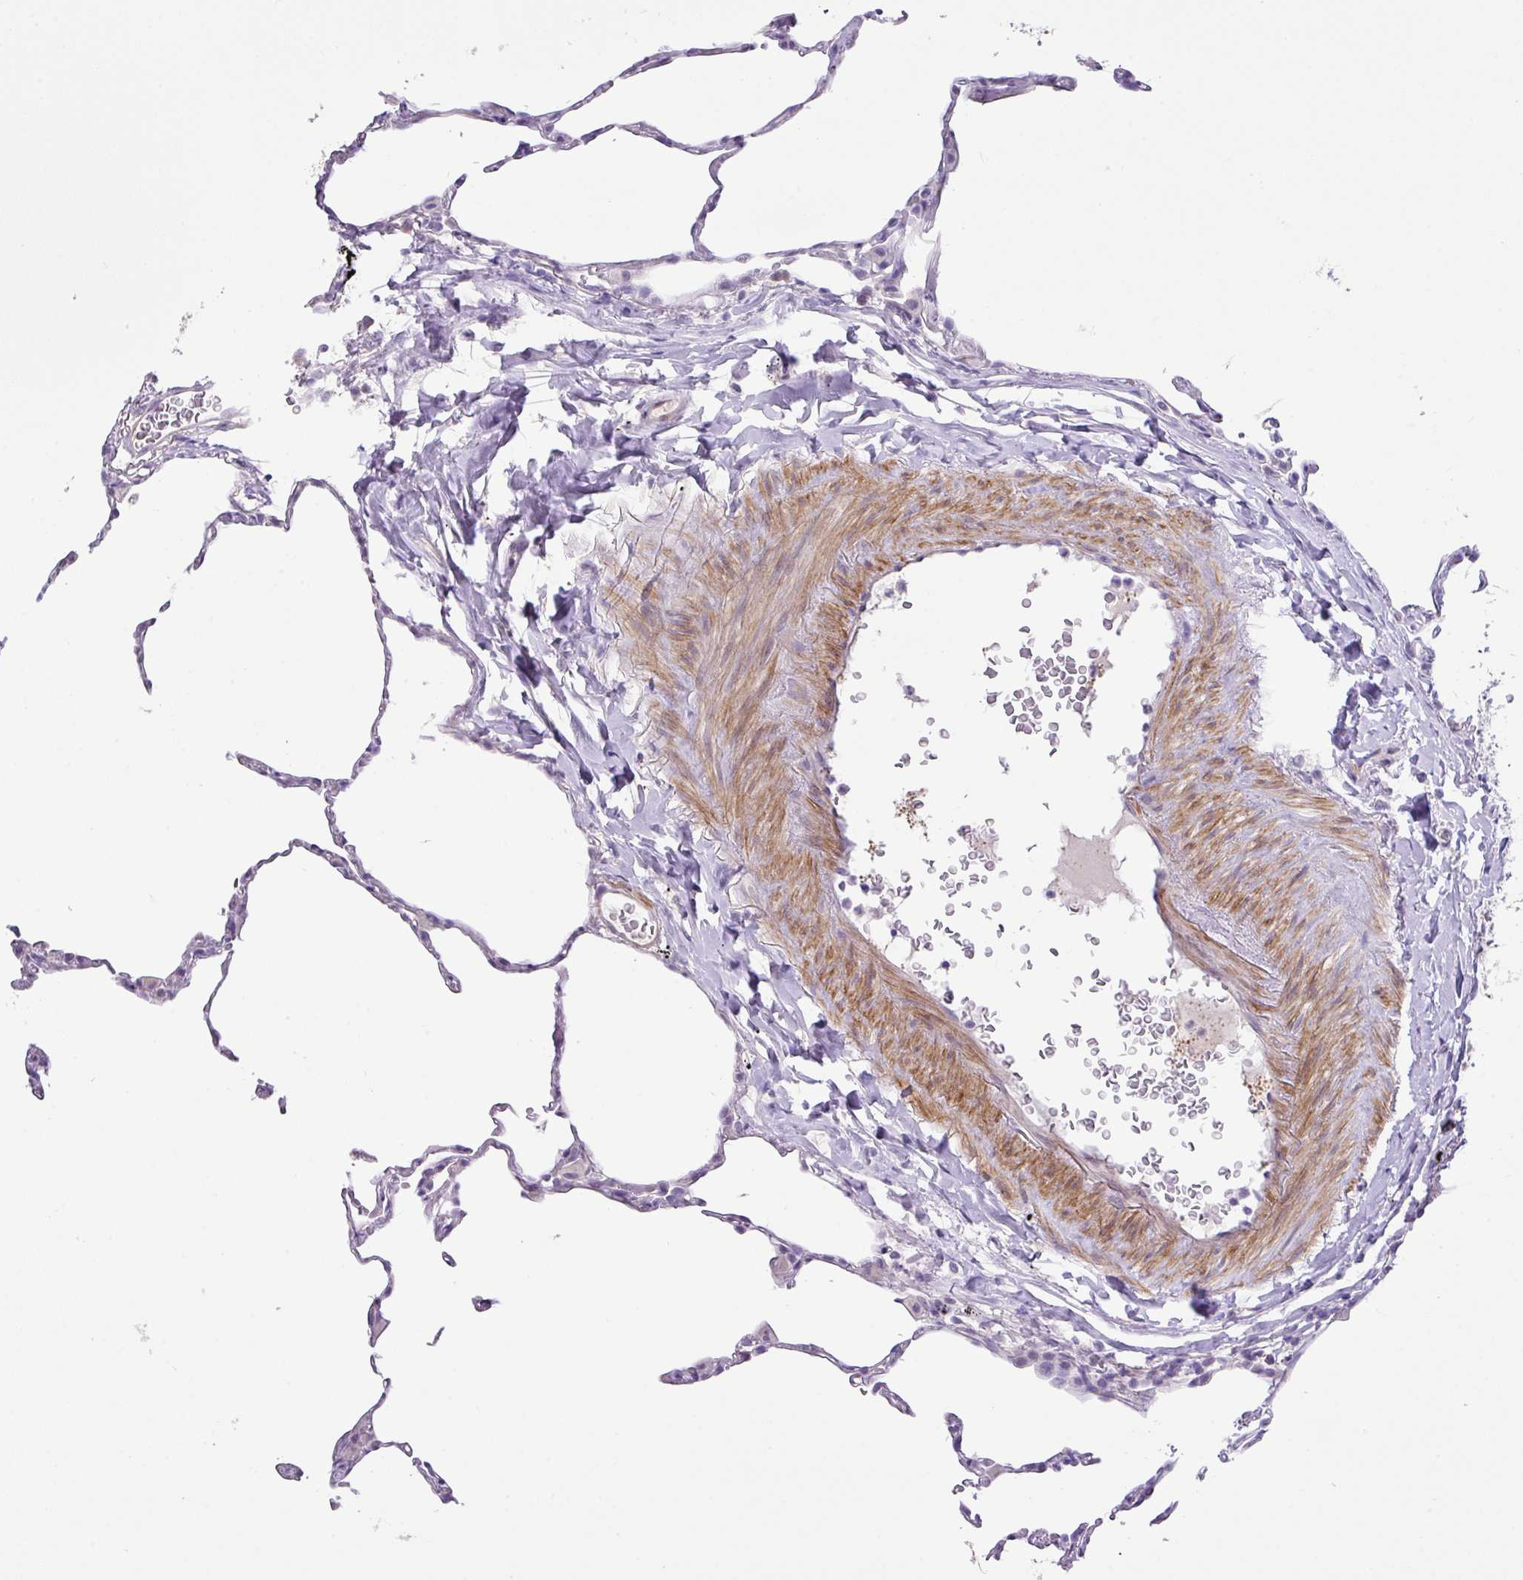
{"staining": {"intensity": "negative", "quantity": "none", "location": "none"}, "tissue": "lung", "cell_type": "Alveolar cells", "image_type": "normal", "snomed": [{"axis": "morphology", "description": "Normal tissue, NOS"}, {"axis": "topography", "description": "Lung"}], "caption": "Immunohistochemistry (IHC) histopathology image of unremarkable lung: human lung stained with DAB shows no significant protein staining in alveolar cells. Nuclei are stained in blue.", "gene": "DIP2A", "patient": {"sex": "female", "age": 57}}